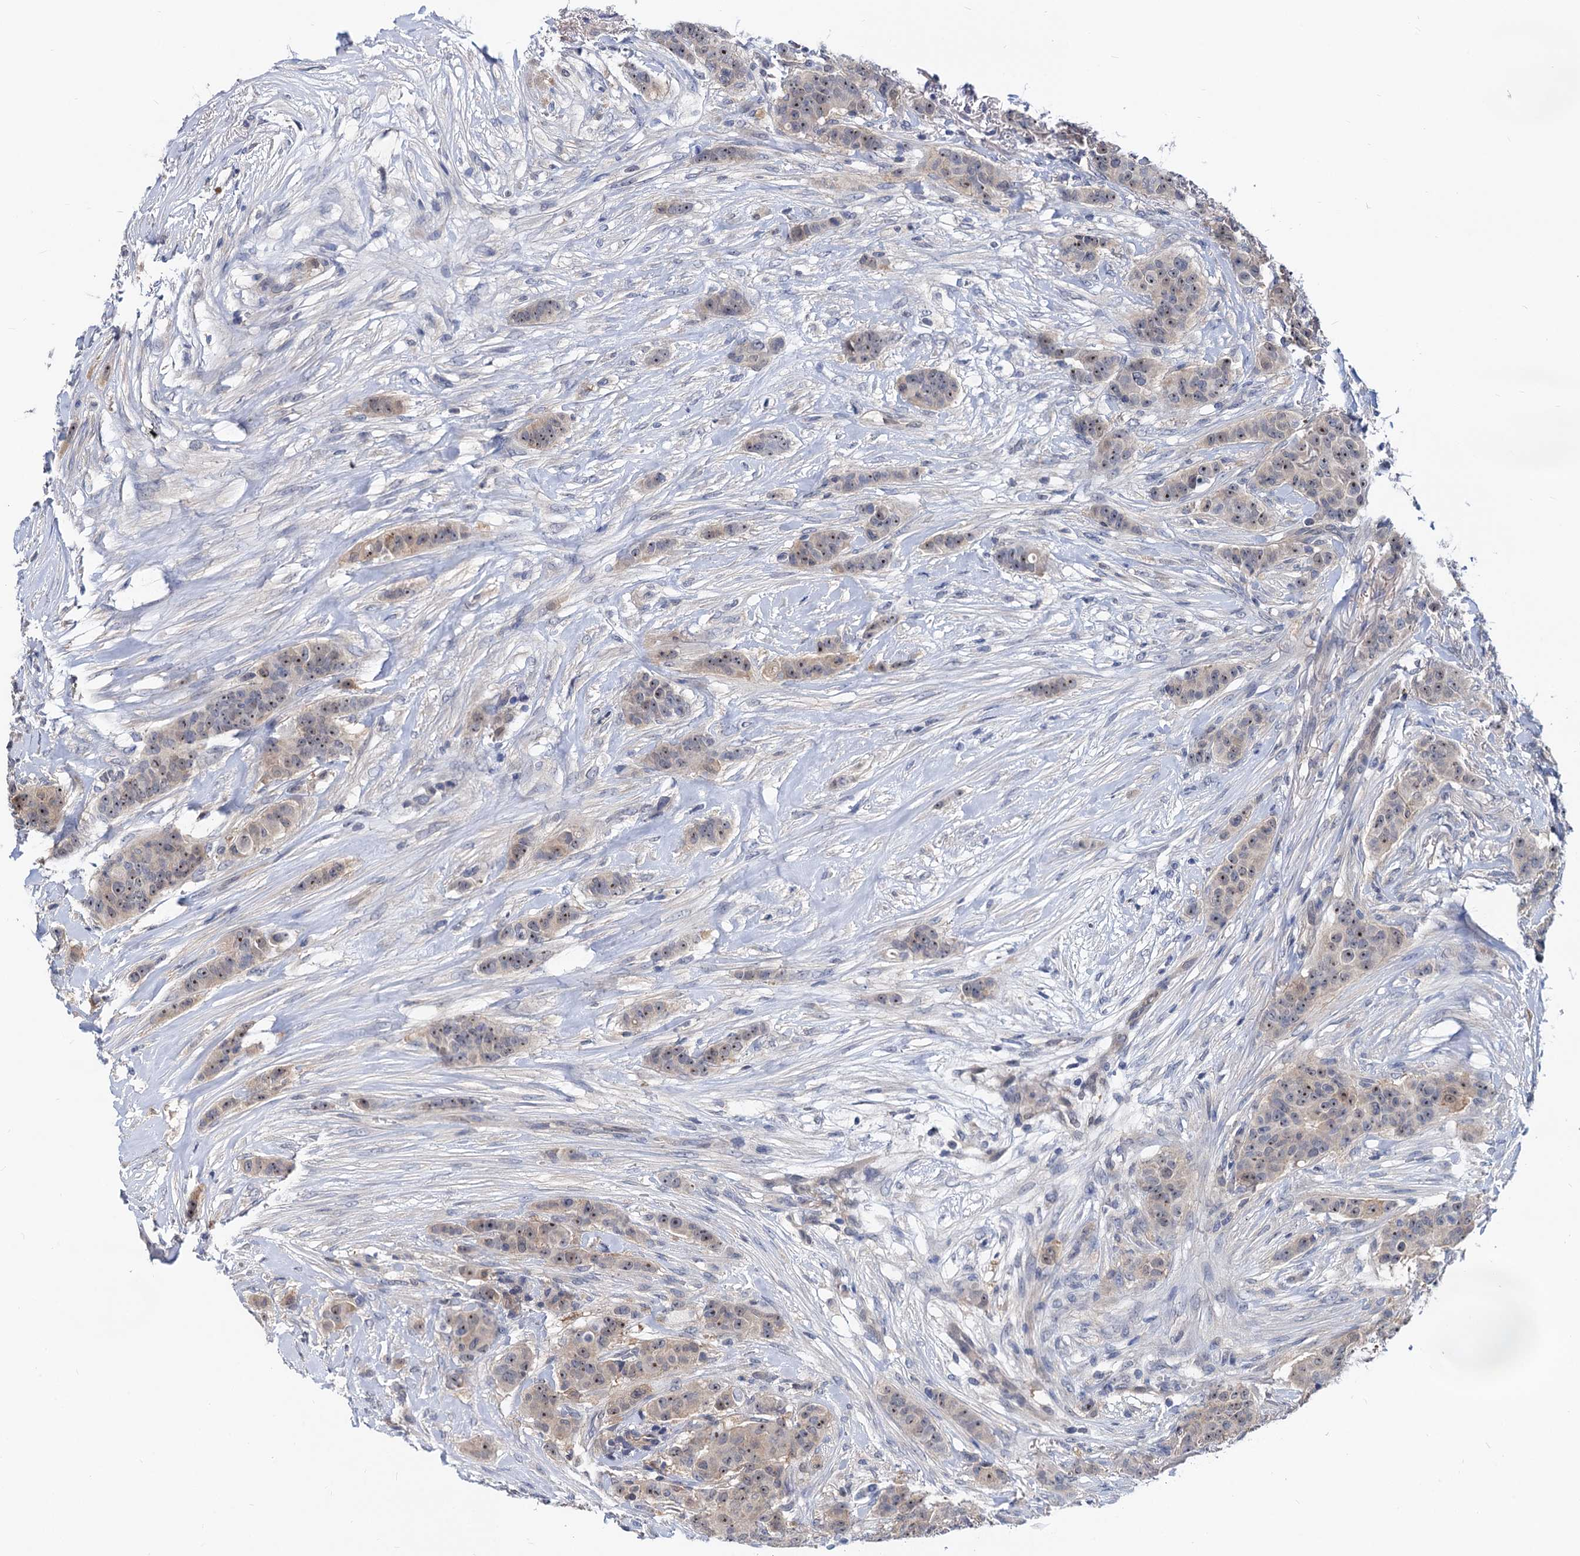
{"staining": {"intensity": "moderate", "quantity": ">75%", "location": "cytoplasmic/membranous,nuclear"}, "tissue": "breast cancer", "cell_type": "Tumor cells", "image_type": "cancer", "snomed": [{"axis": "morphology", "description": "Duct carcinoma"}, {"axis": "topography", "description": "Breast"}], "caption": "There is medium levels of moderate cytoplasmic/membranous and nuclear staining in tumor cells of breast cancer (intraductal carcinoma), as demonstrated by immunohistochemical staining (brown color).", "gene": "SNX15", "patient": {"sex": "female", "age": 40}}